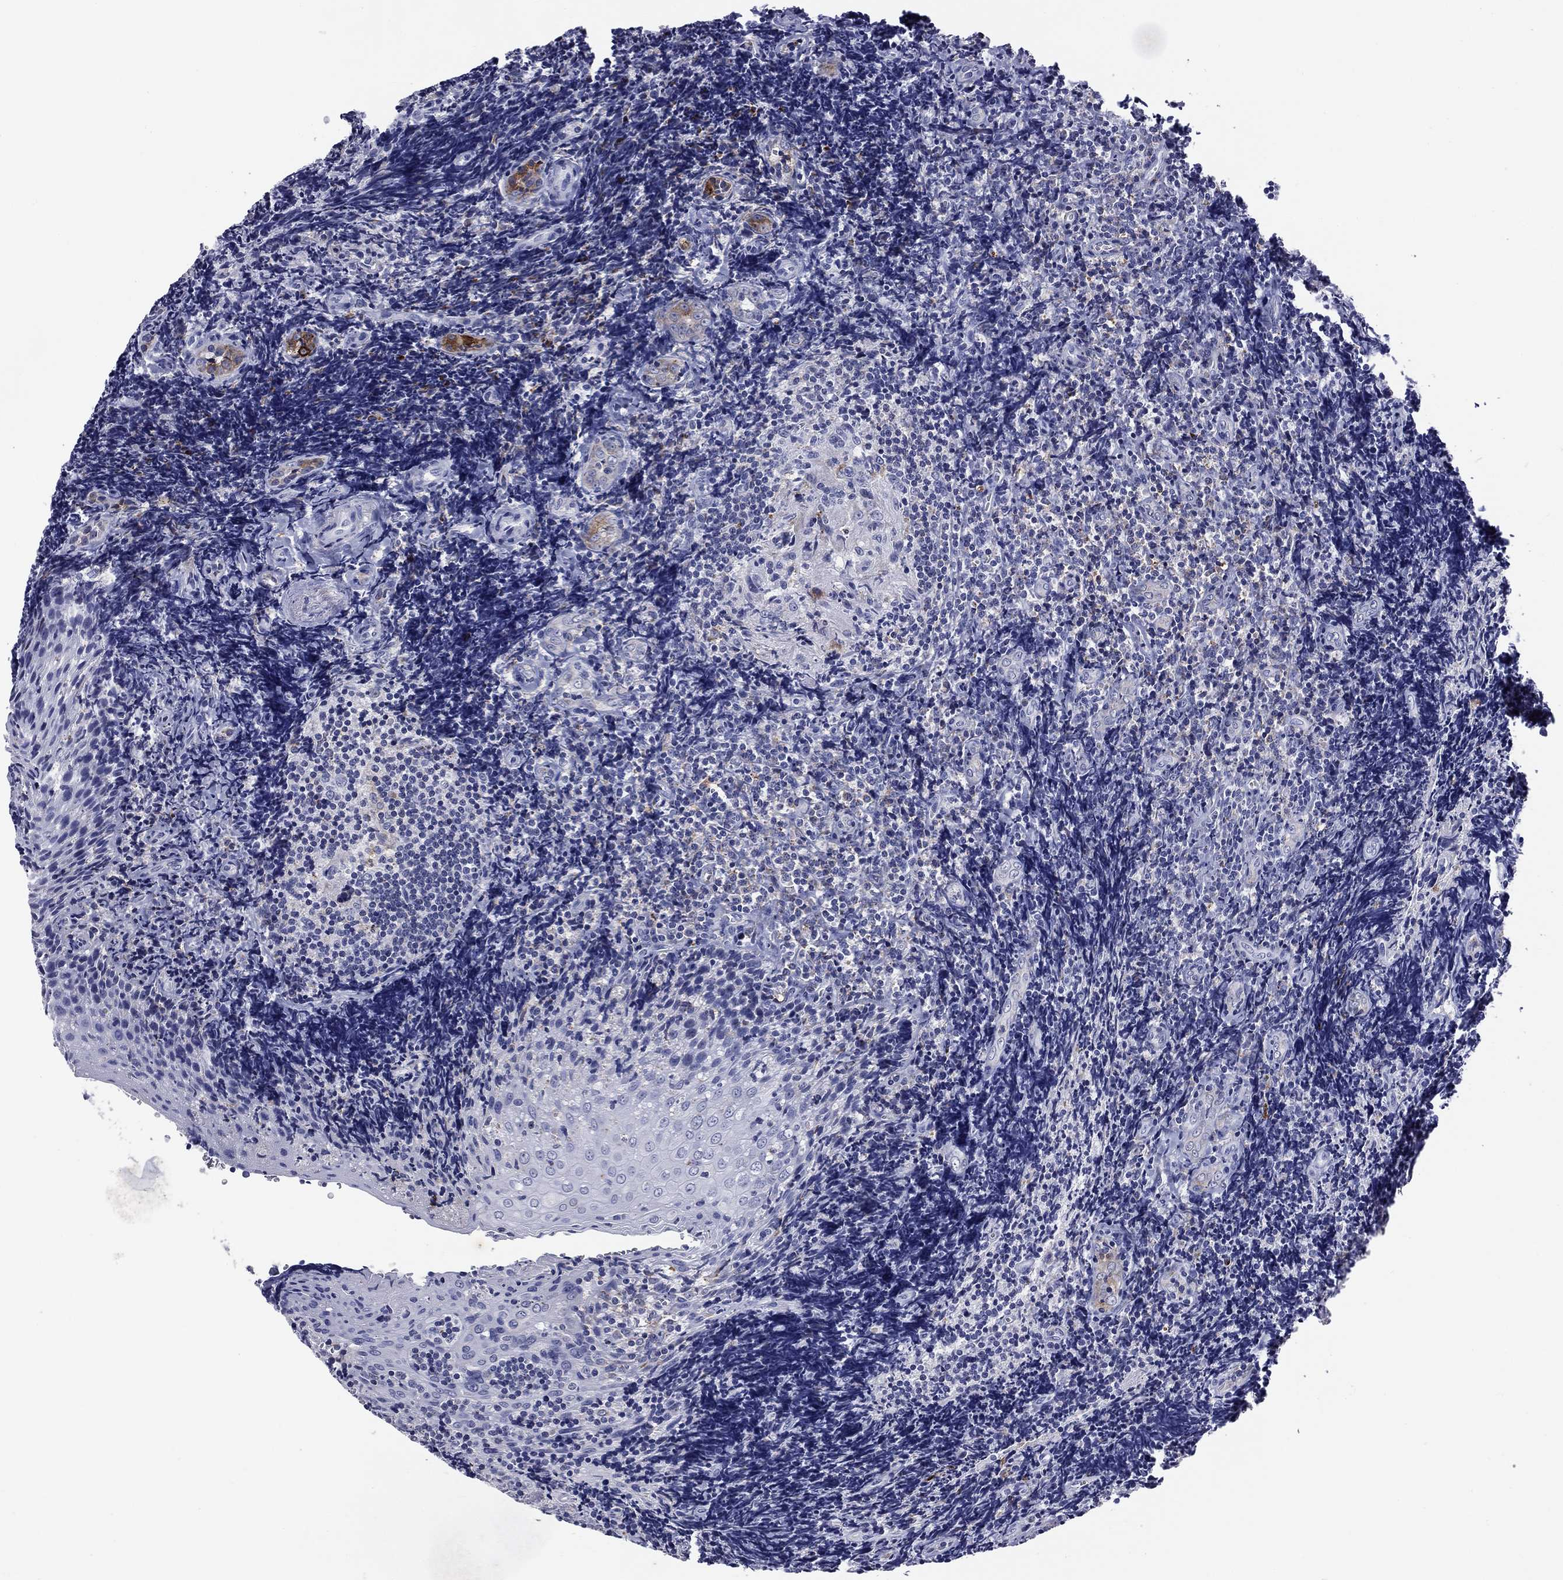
{"staining": {"intensity": "moderate", "quantity": "<25%", "location": "cytoplasmic/membranous"}, "tissue": "tonsil", "cell_type": "Germinal center cells", "image_type": "normal", "snomed": [{"axis": "morphology", "description": "Normal tissue, NOS"}, {"axis": "morphology", "description": "Inflammation, NOS"}, {"axis": "topography", "description": "Tonsil"}], "caption": "DAB immunohistochemical staining of benign tonsil displays moderate cytoplasmic/membranous protein positivity in approximately <25% of germinal center cells.", "gene": "MADCAM1", "patient": {"sex": "female", "age": 31}}